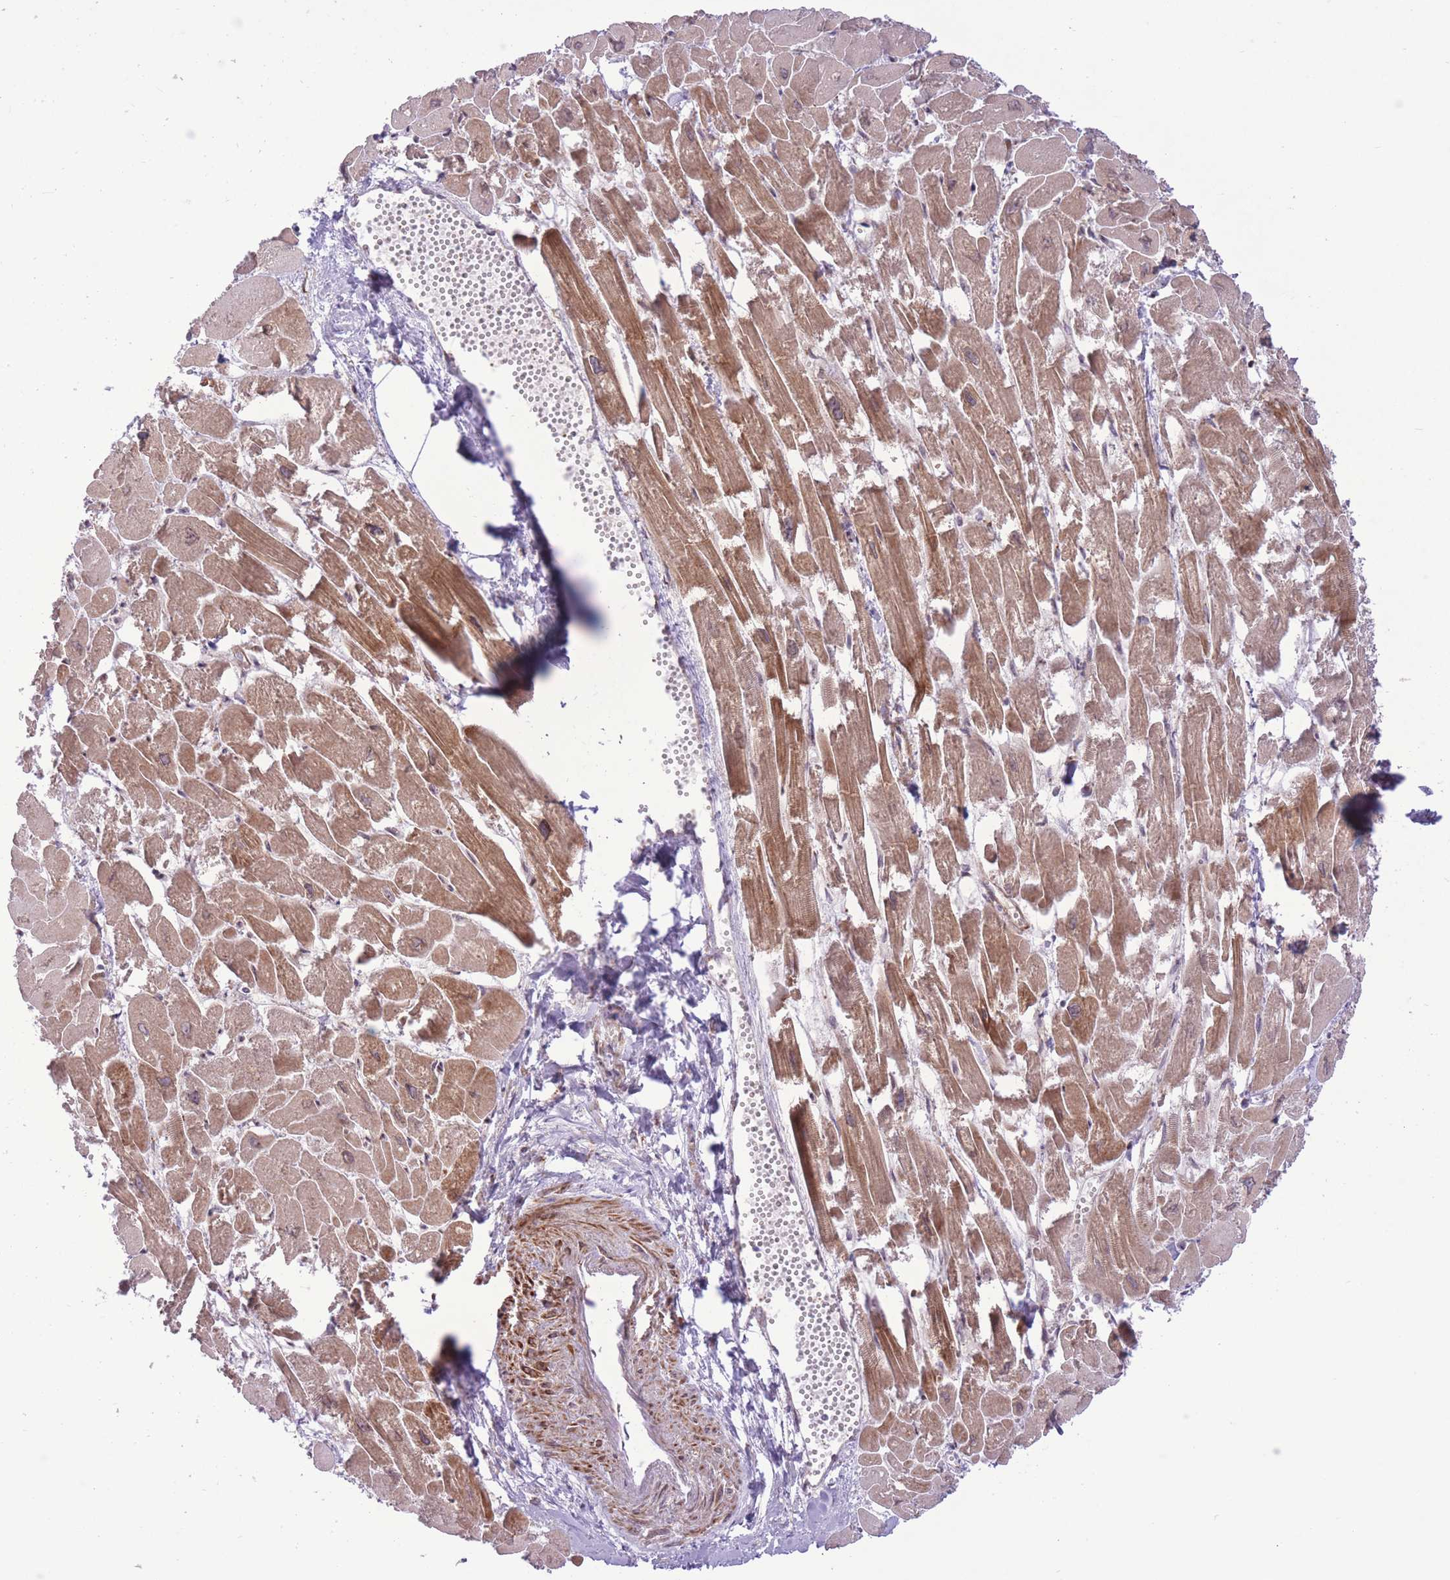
{"staining": {"intensity": "moderate", "quantity": ">75%", "location": "cytoplasmic/membranous"}, "tissue": "heart muscle", "cell_type": "Cardiomyocytes", "image_type": "normal", "snomed": [{"axis": "morphology", "description": "Normal tissue, NOS"}, {"axis": "topography", "description": "Heart"}], "caption": "Moderate cytoplasmic/membranous expression is present in about >75% of cardiomyocytes in unremarkable heart muscle.", "gene": "ZBED5", "patient": {"sex": "male", "age": 54}}